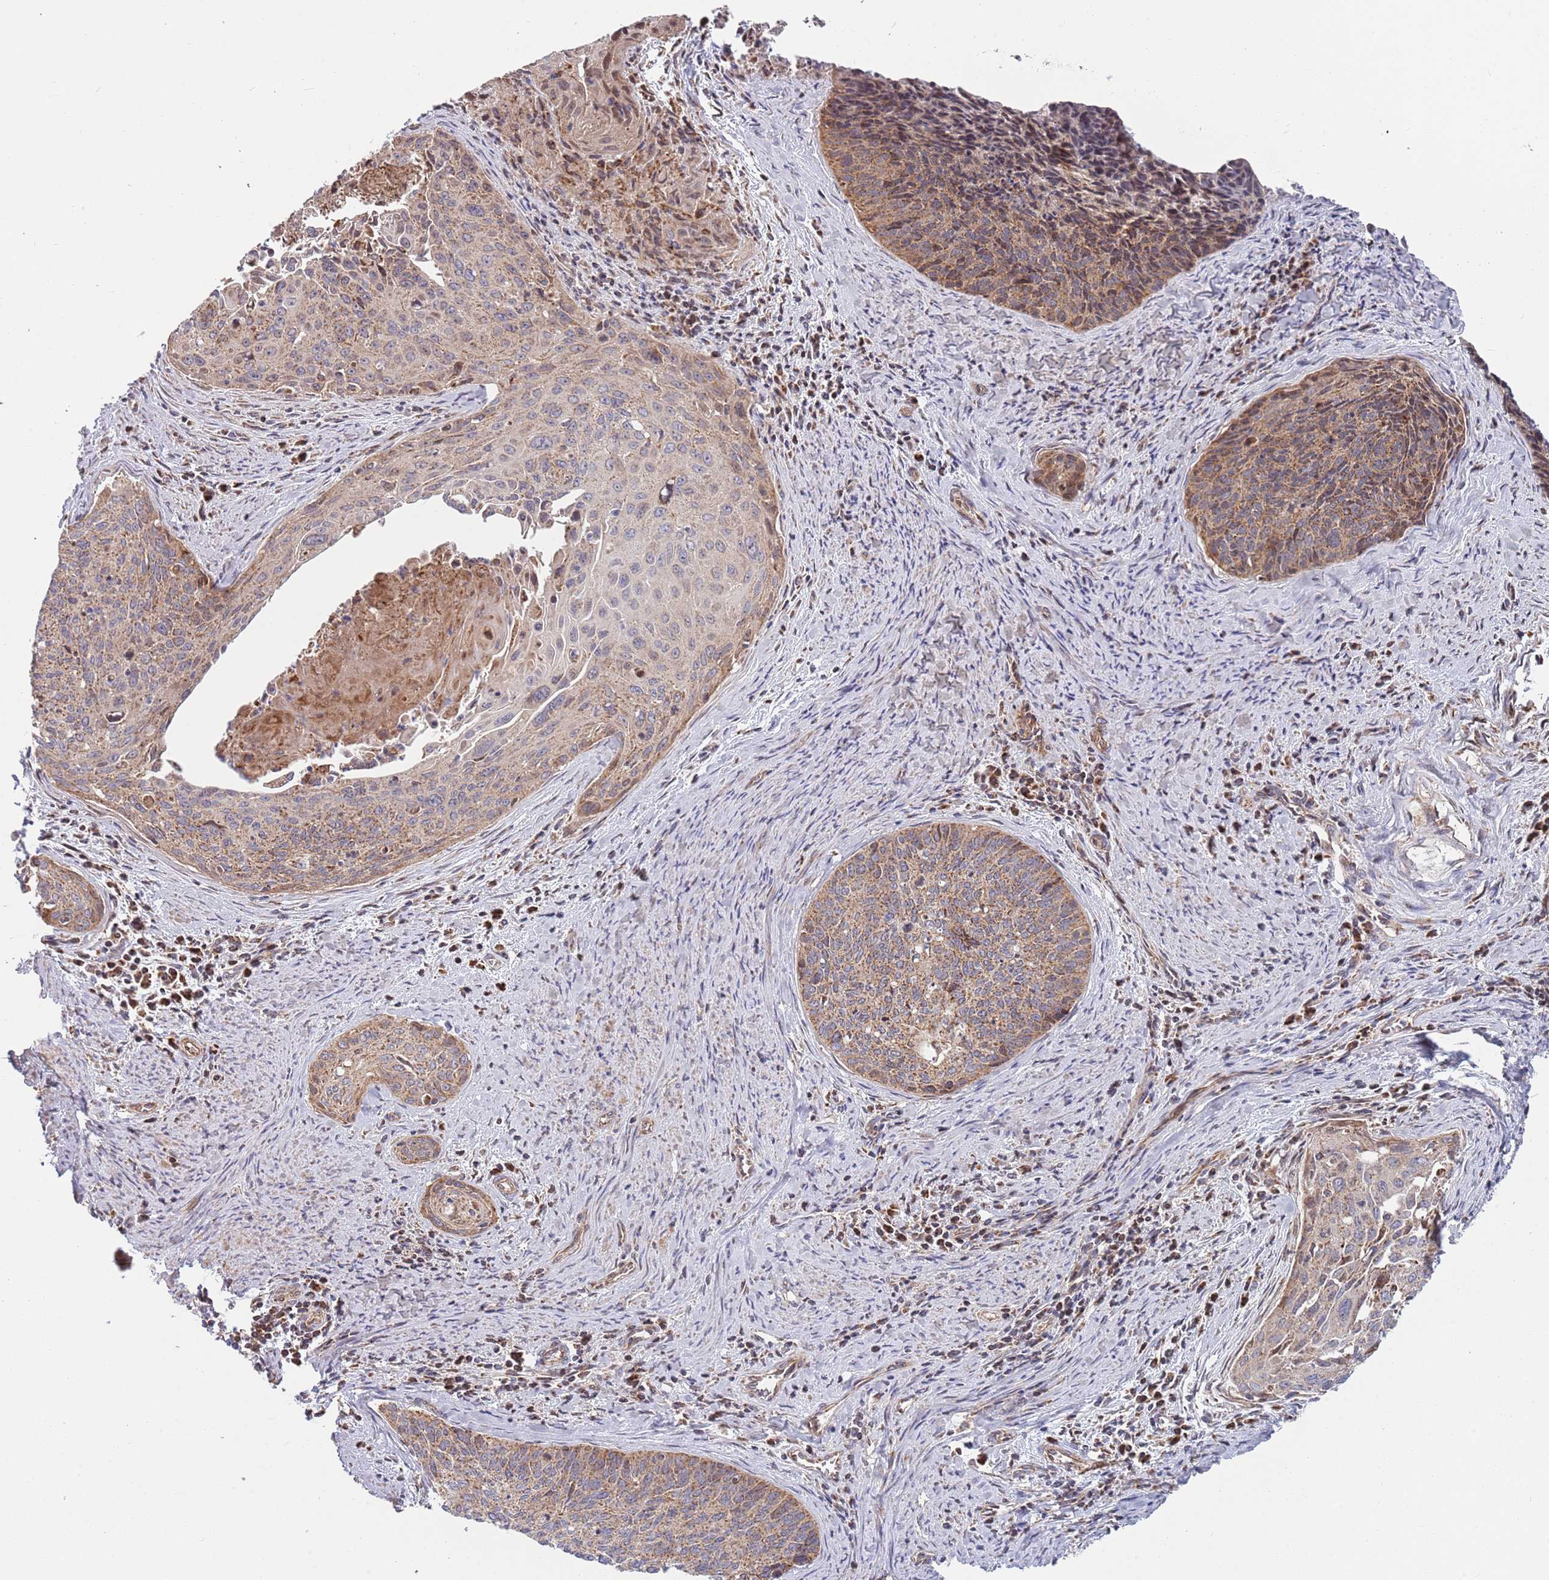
{"staining": {"intensity": "moderate", "quantity": ">75%", "location": "cytoplasmic/membranous"}, "tissue": "cervical cancer", "cell_type": "Tumor cells", "image_type": "cancer", "snomed": [{"axis": "morphology", "description": "Squamous cell carcinoma, NOS"}, {"axis": "topography", "description": "Cervix"}], "caption": "An image of human cervical squamous cell carcinoma stained for a protein shows moderate cytoplasmic/membranous brown staining in tumor cells. (IHC, brightfield microscopy, high magnification).", "gene": "ATP5PD", "patient": {"sex": "female", "age": 55}}